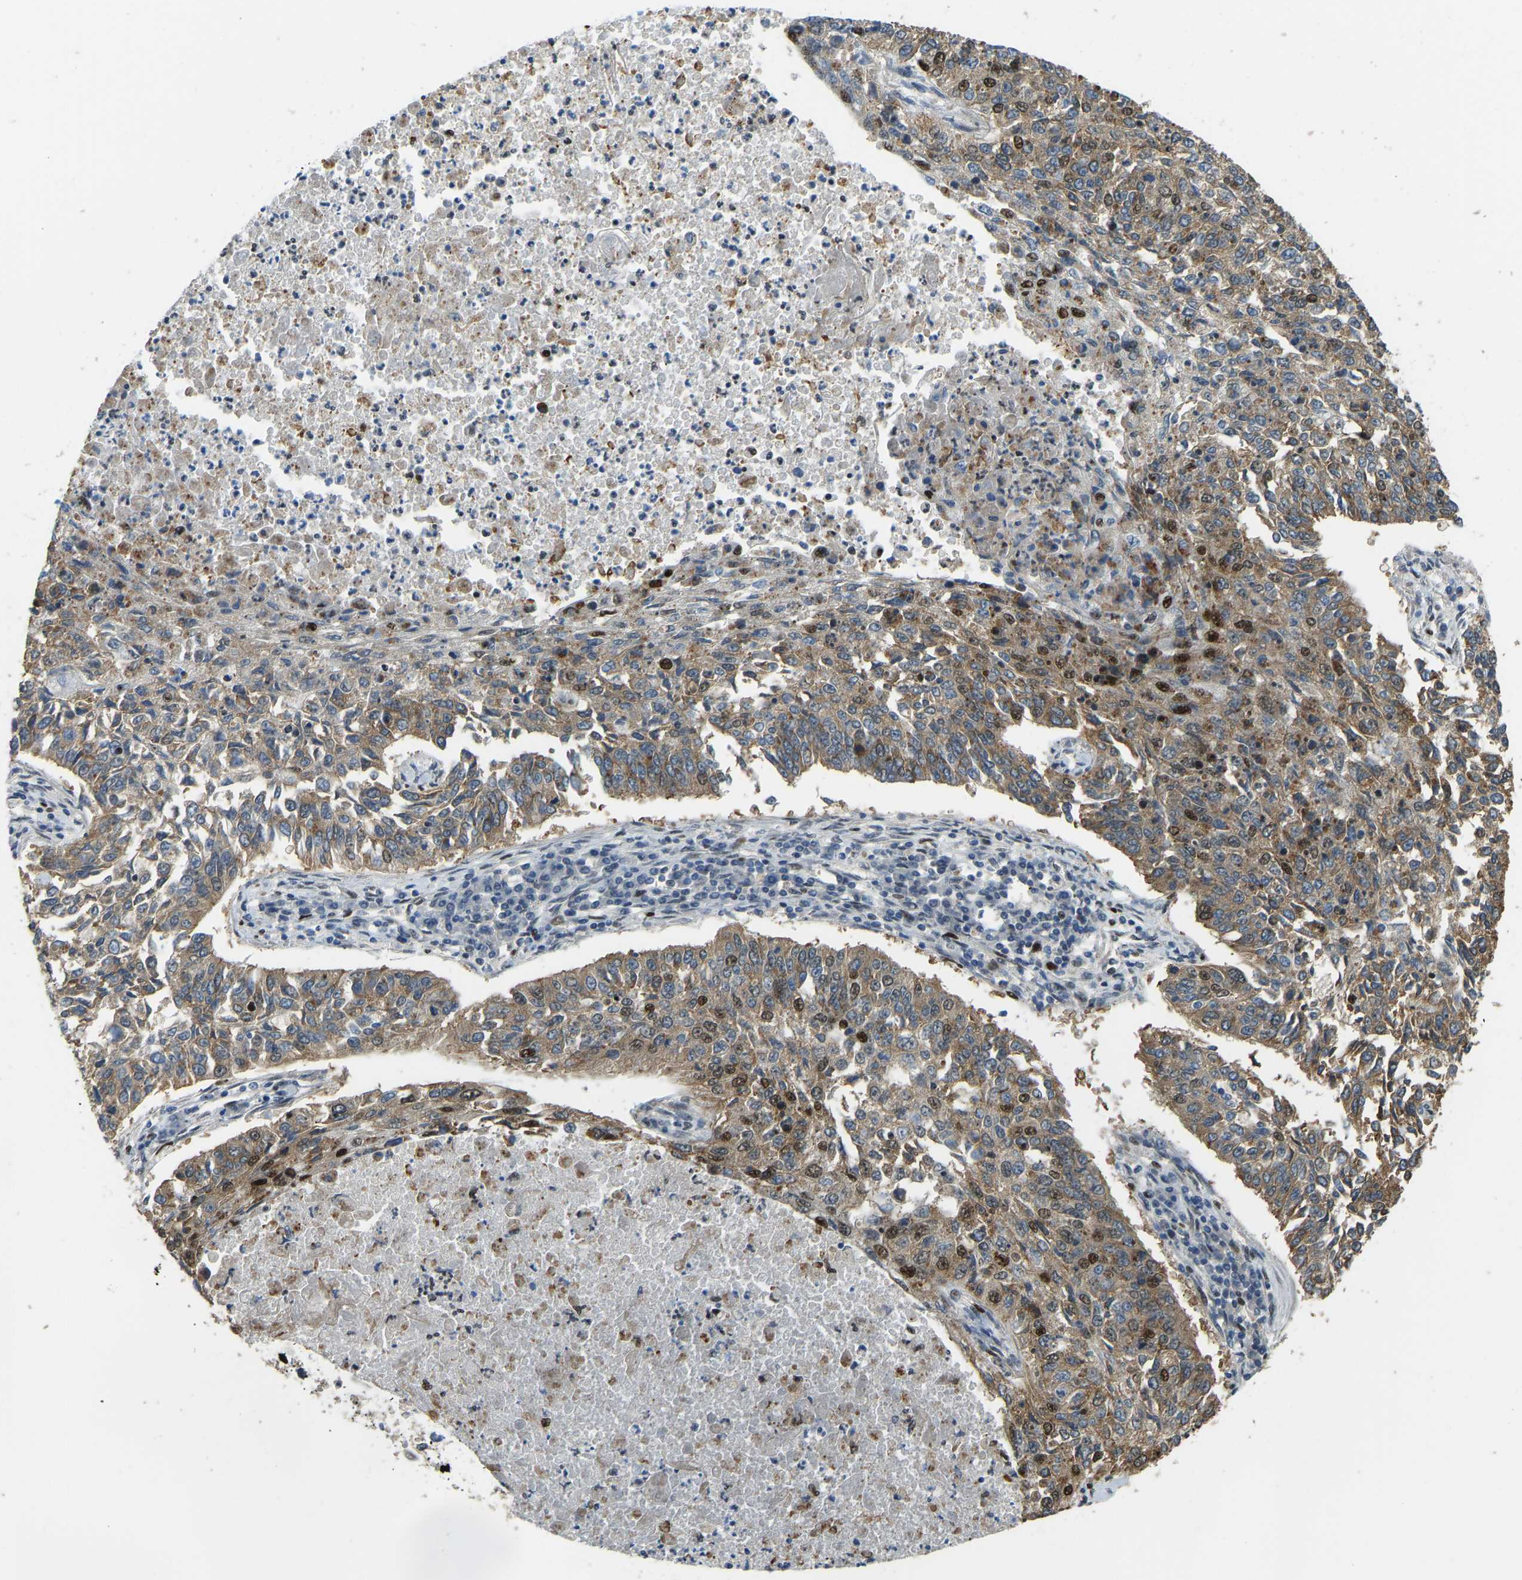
{"staining": {"intensity": "strong", "quantity": "<25%", "location": "cytoplasmic/membranous,nuclear"}, "tissue": "lung cancer", "cell_type": "Tumor cells", "image_type": "cancer", "snomed": [{"axis": "morphology", "description": "Normal tissue, NOS"}, {"axis": "morphology", "description": "Squamous cell carcinoma, NOS"}, {"axis": "topography", "description": "Cartilage tissue"}, {"axis": "topography", "description": "Bronchus"}, {"axis": "topography", "description": "Lung"}], "caption": "Squamous cell carcinoma (lung) stained with a protein marker demonstrates strong staining in tumor cells.", "gene": "FOXK1", "patient": {"sex": "female", "age": 49}}